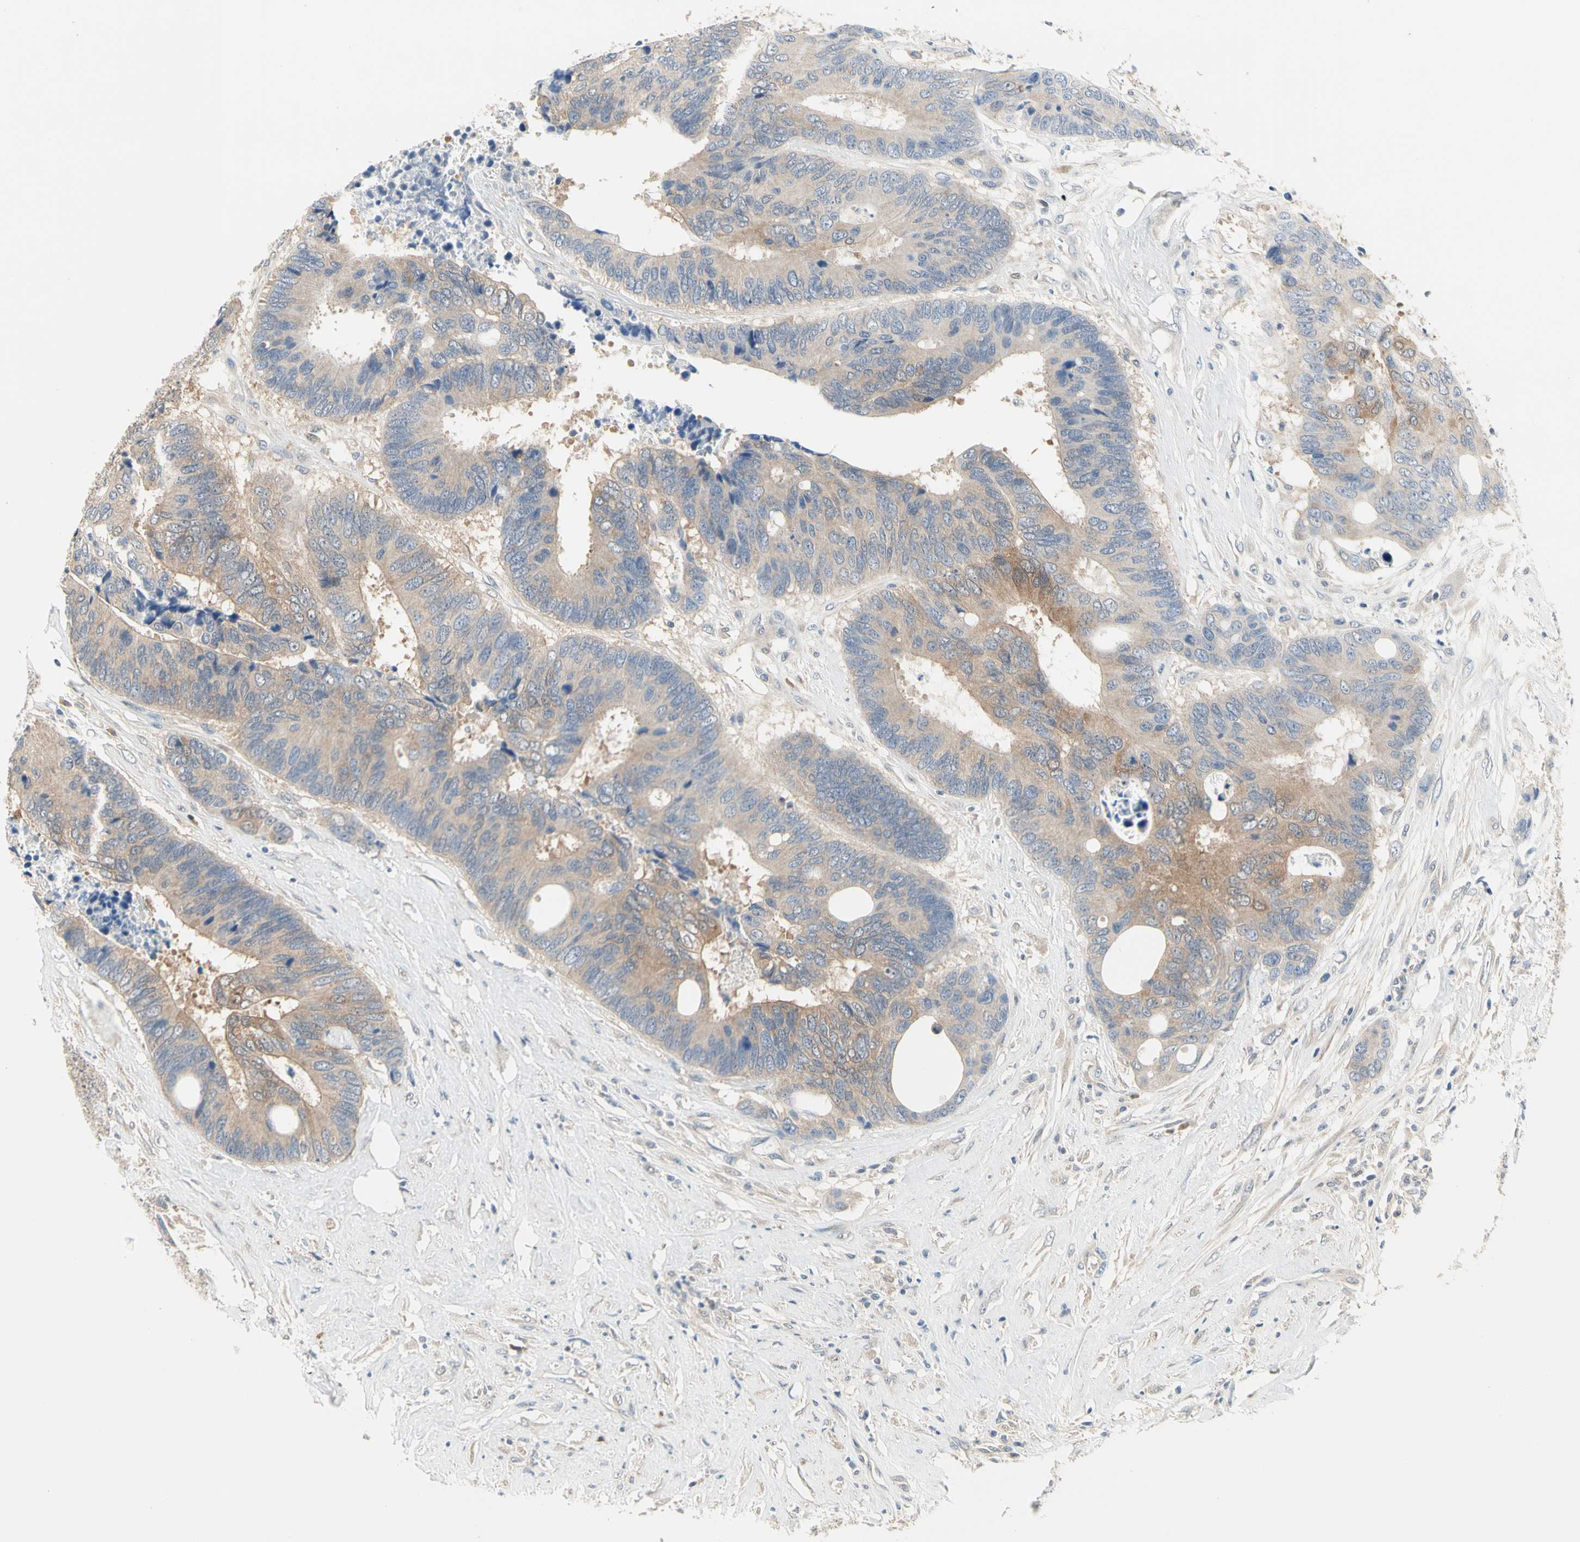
{"staining": {"intensity": "moderate", "quantity": ">75%", "location": "cytoplasmic/membranous"}, "tissue": "colorectal cancer", "cell_type": "Tumor cells", "image_type": "cancer", "snomed": [{"axis": "morphology", "description": "Adenocarcinoma, NOS"}, {"axis": "topography", "description": "Rectum"}], "caption": "Protein staining of adenocarcinoma (colorectal) tissue displays moderate cytoplasmic/membranous staining in about >75% of tumor cells.", "gene": "MPI", "patient": {"sex": "male", "age": 55}}